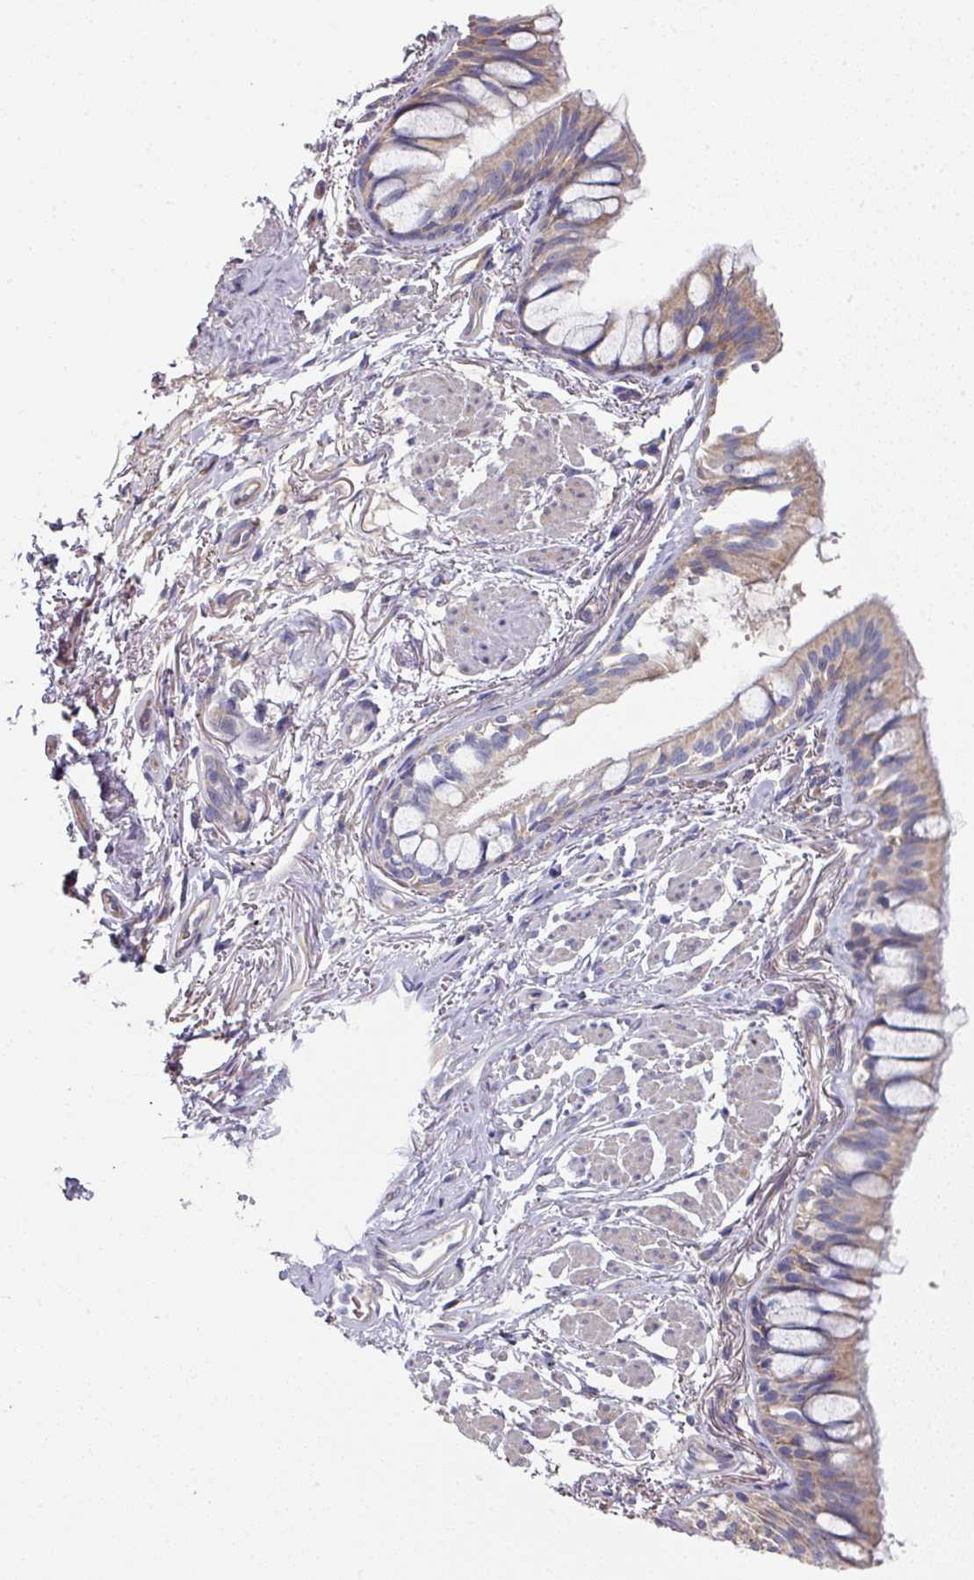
{"staining": {"intensity": "moderate", "quantity": "<25%", "location": "cytoplasmic/membranous"}, "tissue": "bronchus", "cell_type": "Respiratory epithelial cells", "image_type": "normal", "snomed": [{"axis": "morphology", "description": "Normal tissue, NOS"}, {"axis": "topography", "description": "Bronchus"}], "caption": "Unremarkable bronchus exhibits moderate cytoplasmic/membranous expression in approximately <25% of respiratory epithelial cells, visualized by immunohistochemistry.", "gene": "PYROXD2", "patient": {"sex": "male", "age": 70}}